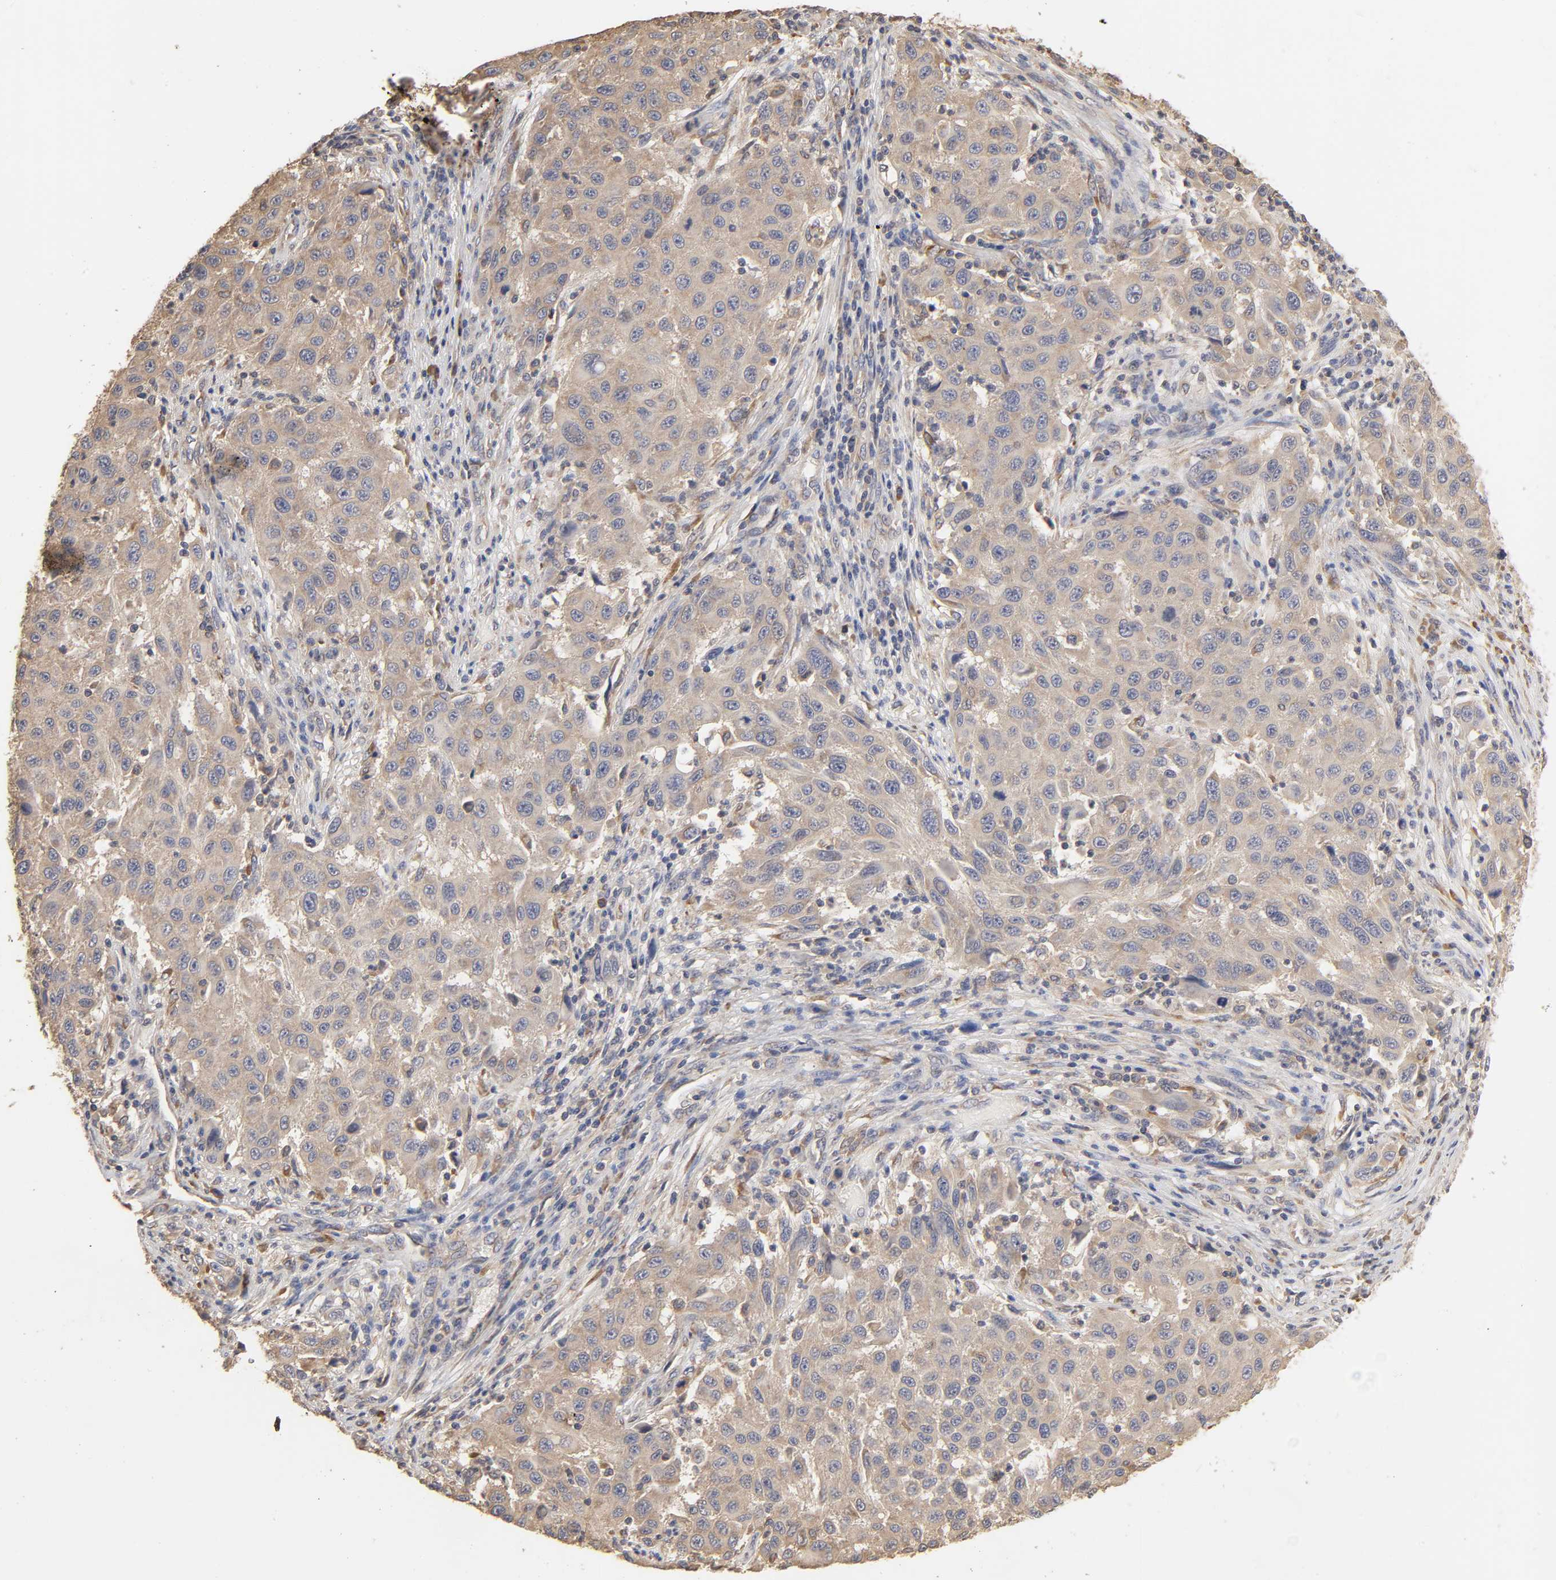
{"staining": {"intensity": "weak", "quantity": ">75%", "location": "cytoplasmic/membranous"}, "tissue": "melanoma", "cell_type": "Tumor cells", "image_type": "cancer", "snomed": [{"axis": "morphology", "description": "Malignant melanoma, Metastatic site"}, {"axis": "topography", "description": "Lymph node"}], "caption": "DAB immunohistochemical staining of malignant melanoma (metastatic site) shows weak cytoplasmic/membranous protein staining in approximately >75% of tumor cells. (brown staining indicates protein expression, while blue staining denotes nuclei).", "gene": "EIF4G2", "patient": {"sex": "male", "age": 61}}